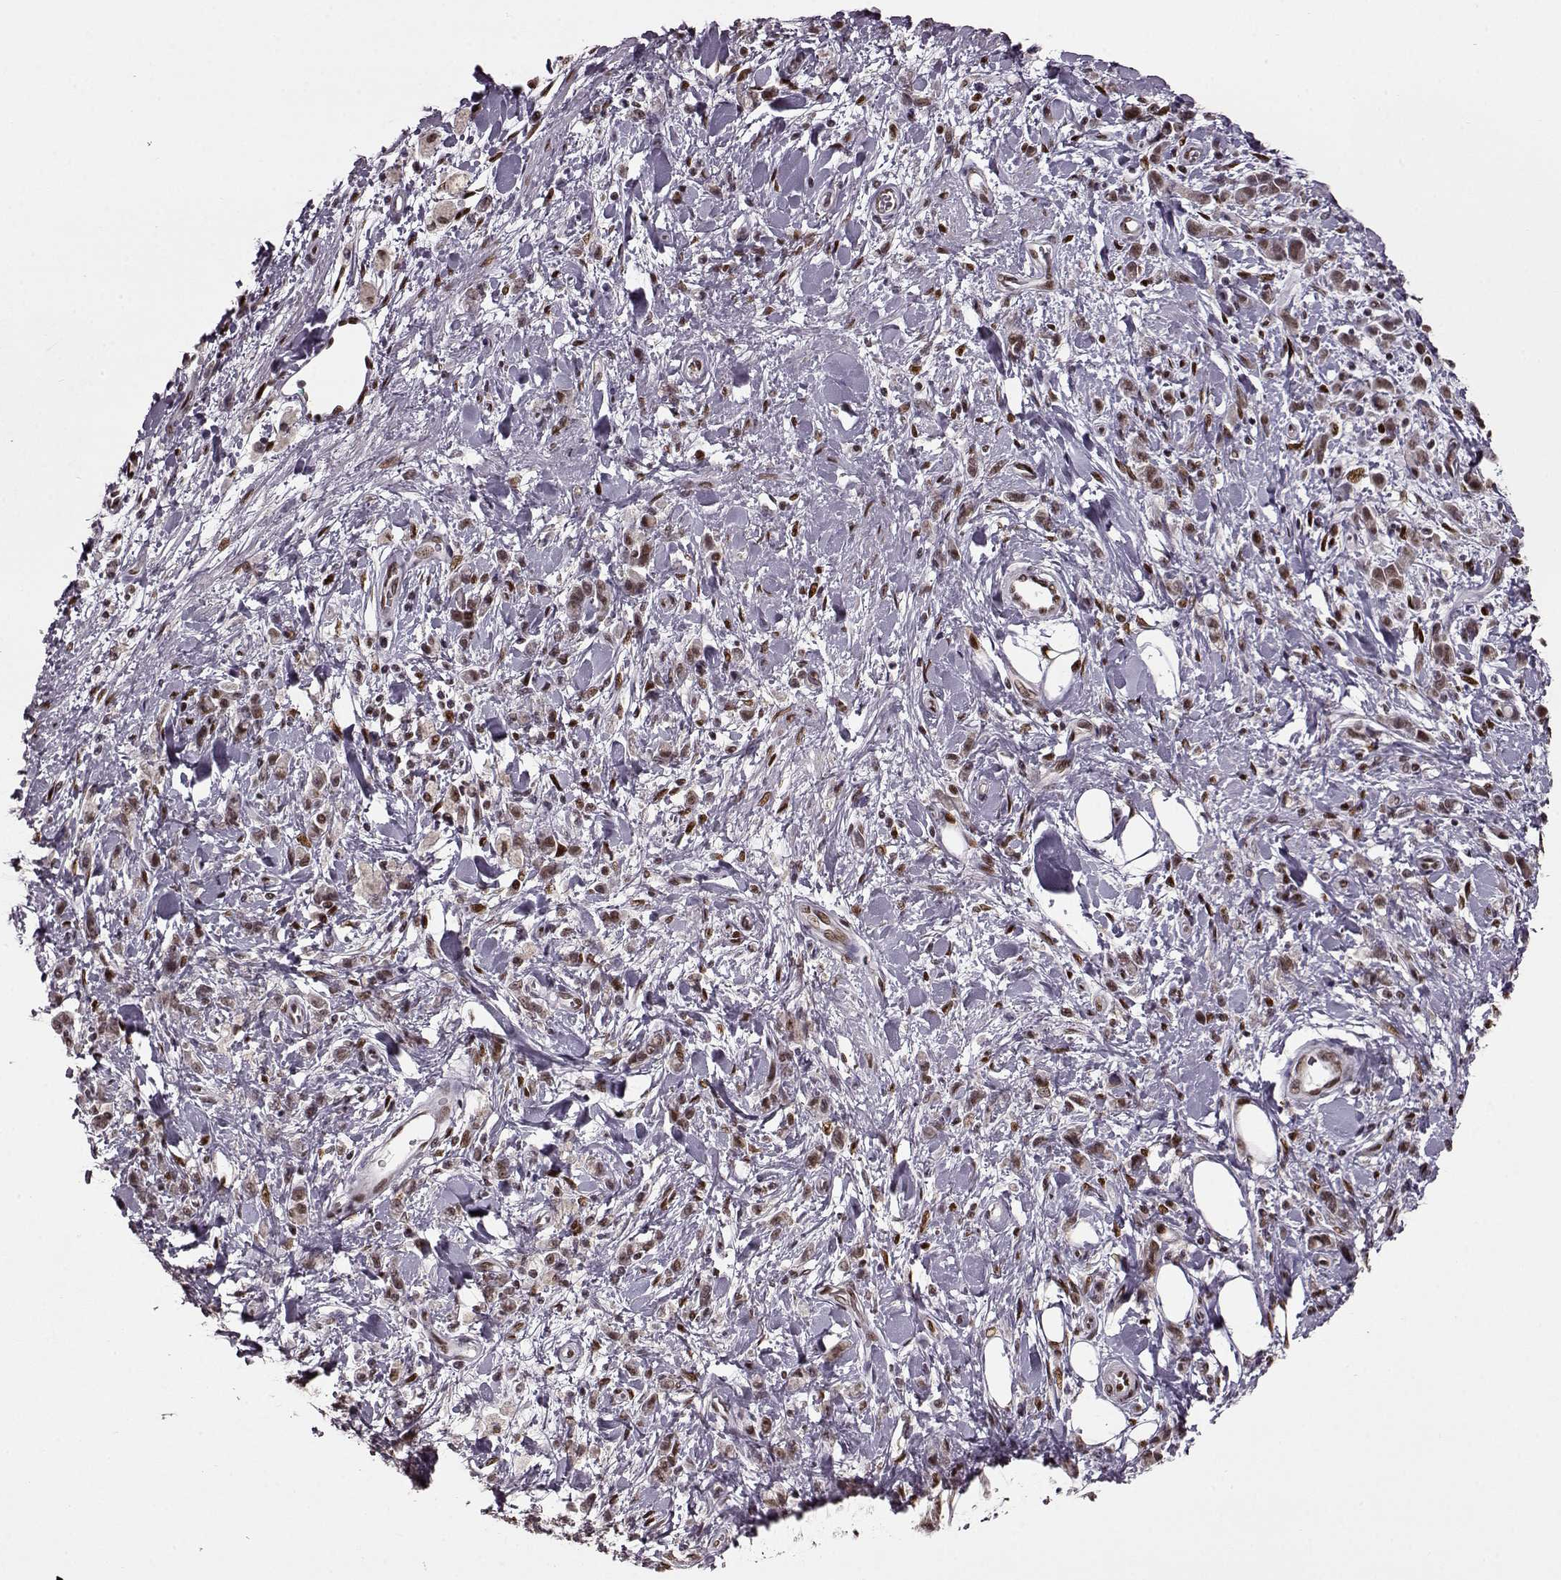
{"staining": {"intensity": "weak", "quantity": ">75%", "location": "nuclear"}, "tissue": "stomach cancer", "cell_type": "Tumor cells", "image_type": "cancer", "snomed": [{"axis": "morphology", "description": "Adenocarcinoma, NOS"}, {"axis": "topography", "description": "Stomach"}], "caption": "A brown stain highlights weak nuclear expression of a protein in stomach cancer tumor cells. The staining is performed using DAB (3,3'-diaminobenzidine) brown chromogen to label protein expression. The nuclei are counter-stained blue using hematoxylin.", "gene": "FTO", "patient": {"sex": "male", "age": 77}}